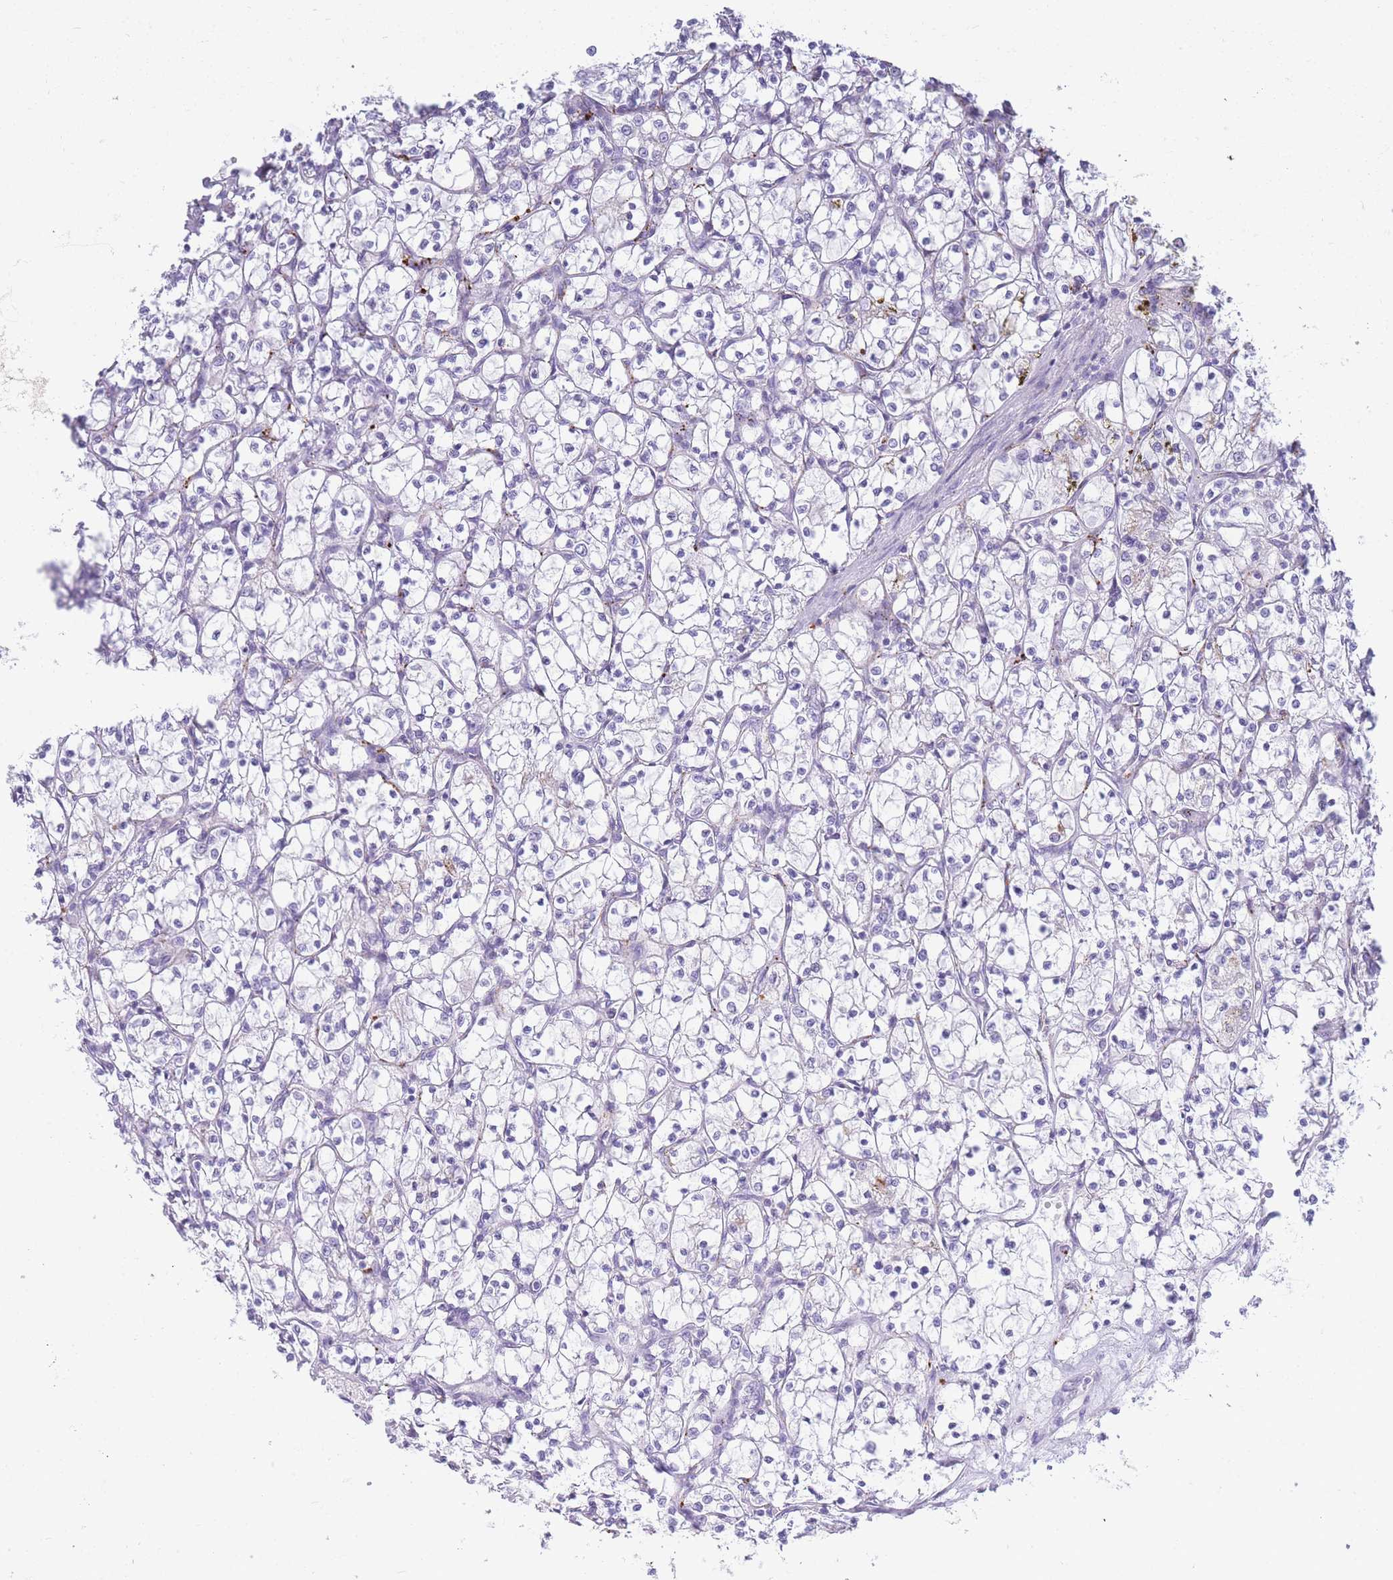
{"staining": {"intensity": "negative", "quantity": "none", "location": "none"}, "tissue": "renal cancer", "cell_type": "Tumor cells", "image_type": "cancer", "snomed": [{"axis": "morphology", "description": "Adenocarcinoma, NOS"}, {"axis": "topography", "description": "Kidney"}], "caption": "A micrograph of human renal cancer (adenocarcinoma) is negative for staining in tumor cells.", "gene": "RHO", "patient": {"sex": "female", "age": 69}}